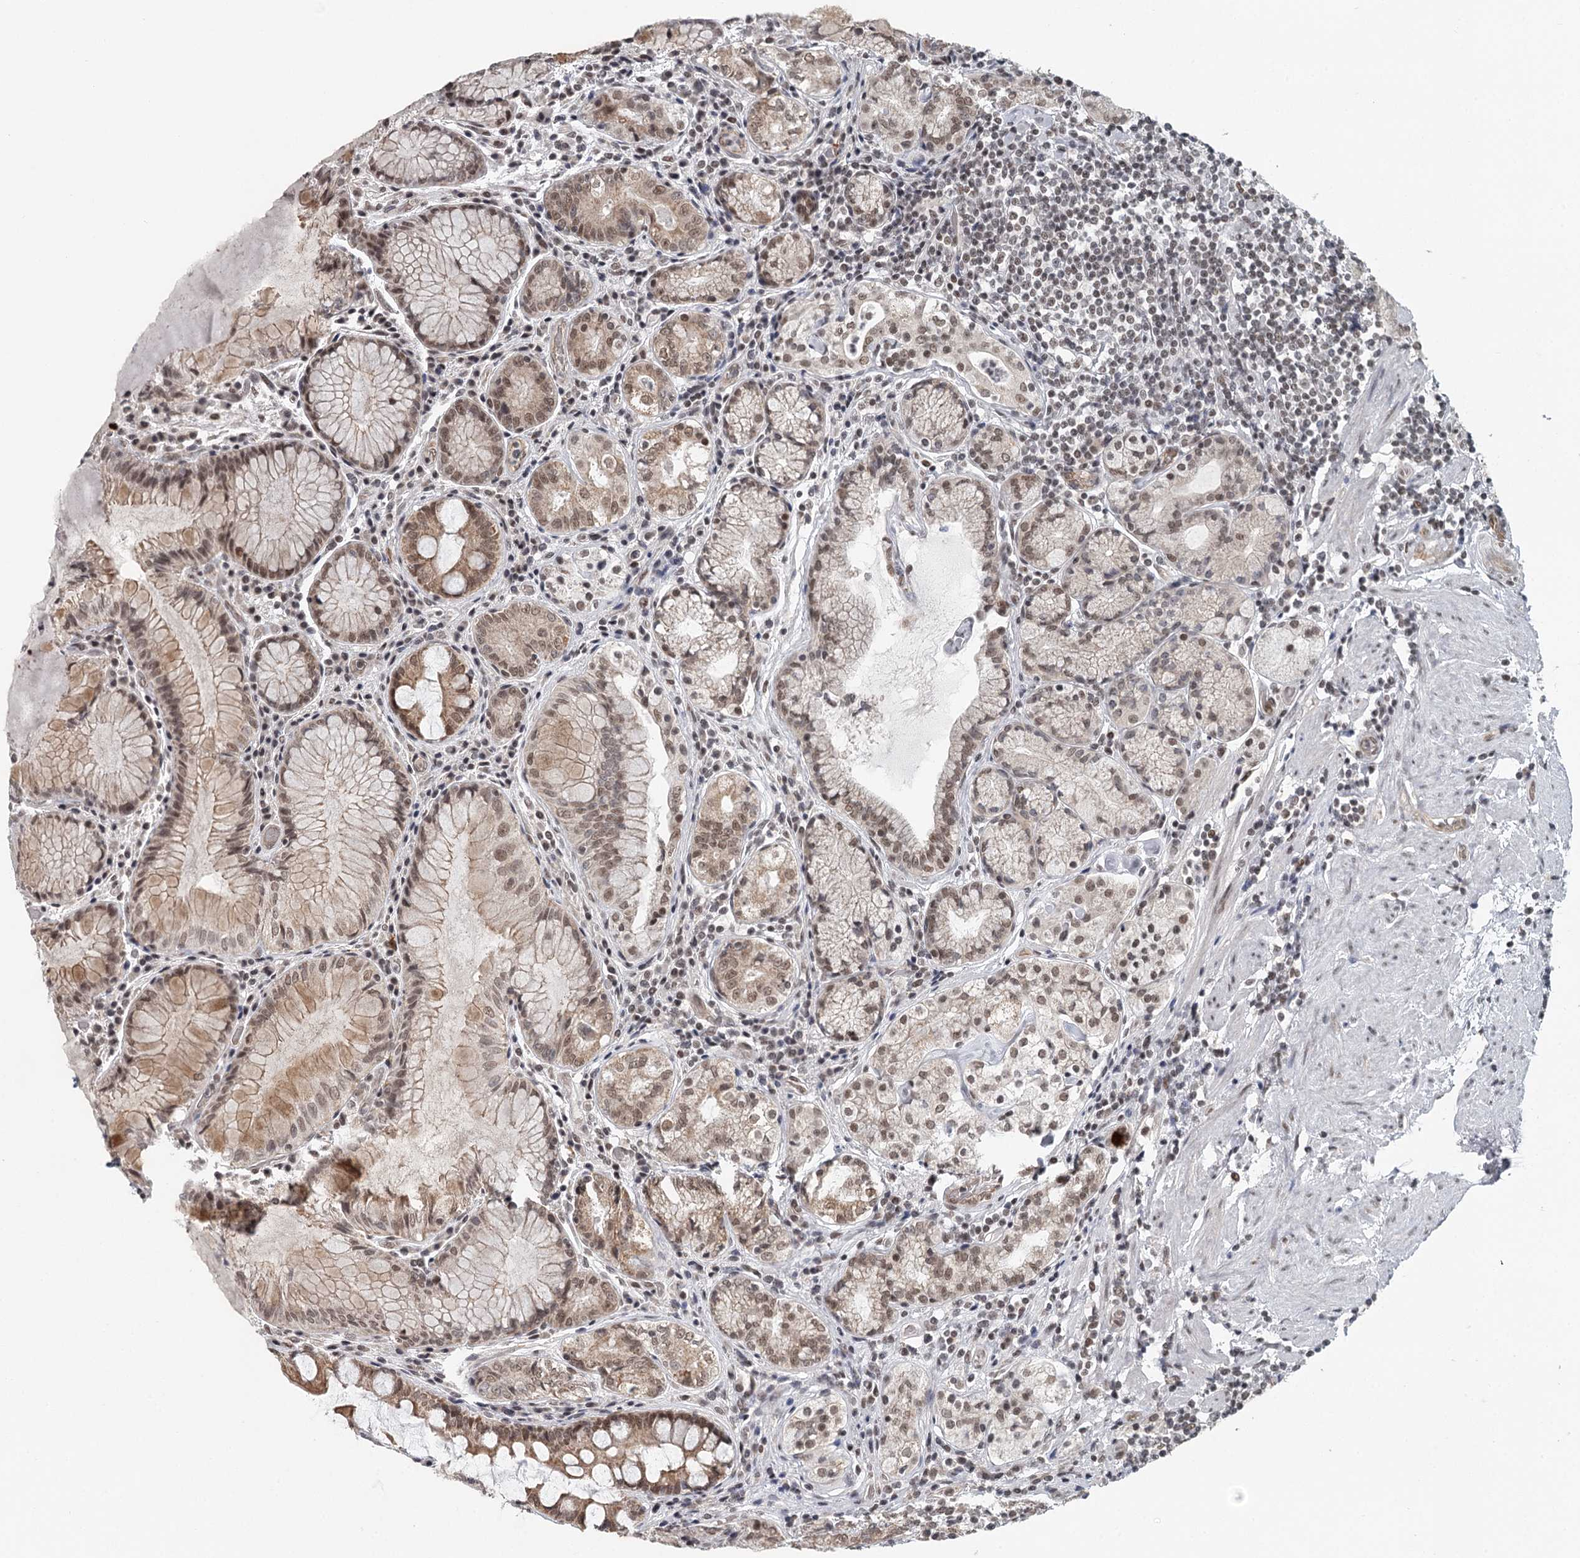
{"staining": {"intensity": "moderate", "quantity": "25%-75%", "location": "cytoplasmic/membranous,nuclear"}, "tissue": "stomach", "cell_type": "Glandular cells", "image_type": "normal", "snomed": [{"axis": "morphology", "description": "Normal tissue, NOS"}, {"axis": "topography", "description": "Stomach, upper"}, {"axis": "topography", "description": "Stomach, lower"}], "caption": "A brown stain labels moderate cytoplasmic/membranous,nuclear staining of a protein in glandular cells of unremarkable stomach. Using DAB (brown) and hematoxylin (blue) stains, captured at high magnification using brightfield microscopy.", "gene": "FAM13C", "patient": {"sex": "female", "age": 76}}